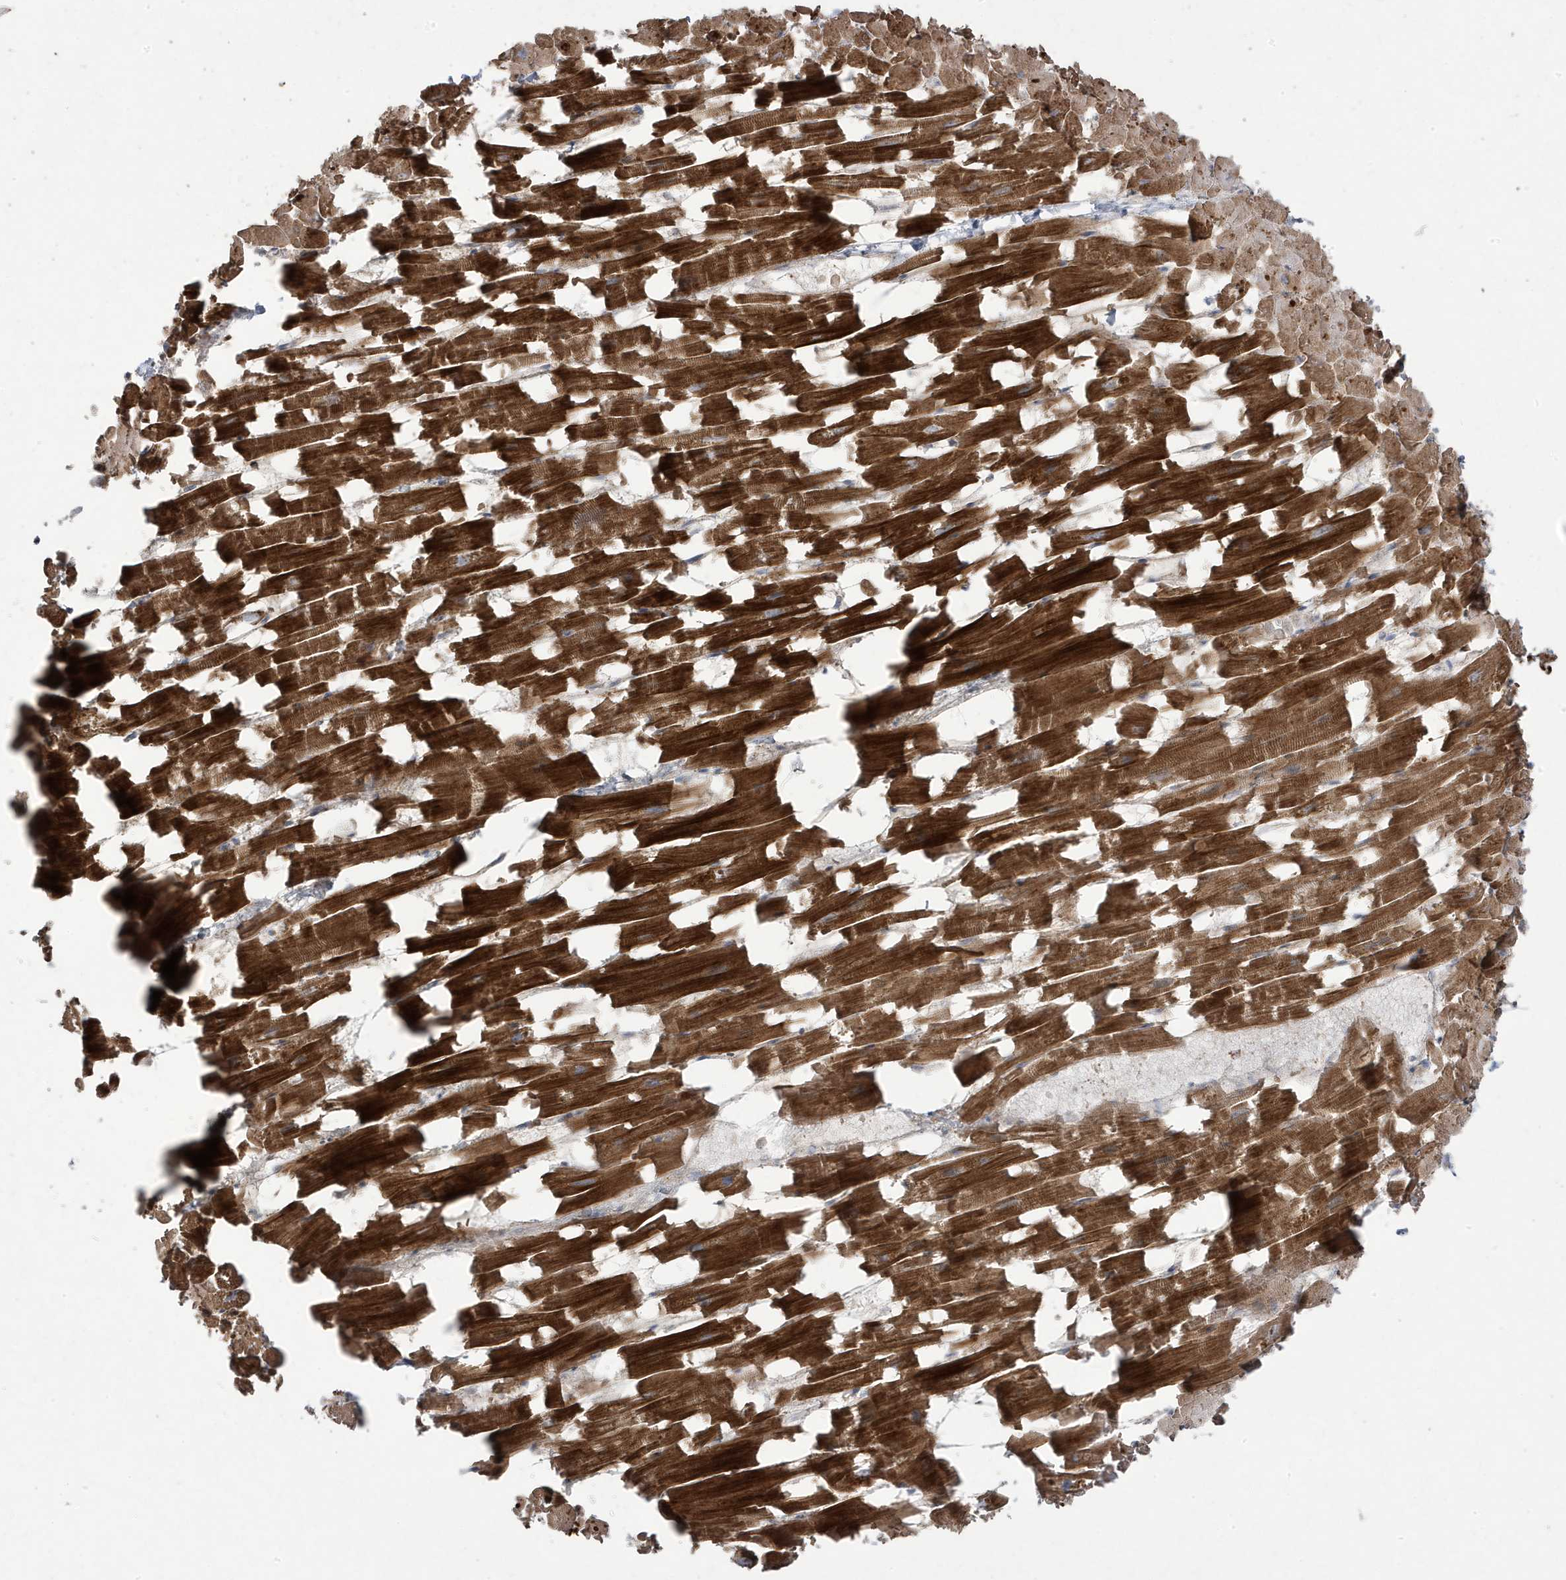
{"staining": {"intensity": "strong", "quantity": ">75%", "location": "cytoplasmic/membranous"}, "tissue": "heart muscle", "cell_type": "Cardiomyocytes", "image_type": "normal", "snomed": [{"axis": "morphology", "description": "Normal tissue, NOS"}, {"axis": "topography", "description": "Heart"}], "caption": "Immunohistochemical staining of normal heart muscle displays high levels of strong cytoplasmic/membranous positivity in about >75% of cardiomyocytes.", "gene": "CETN3", "patient": {"sex": "female", "age": 64}}